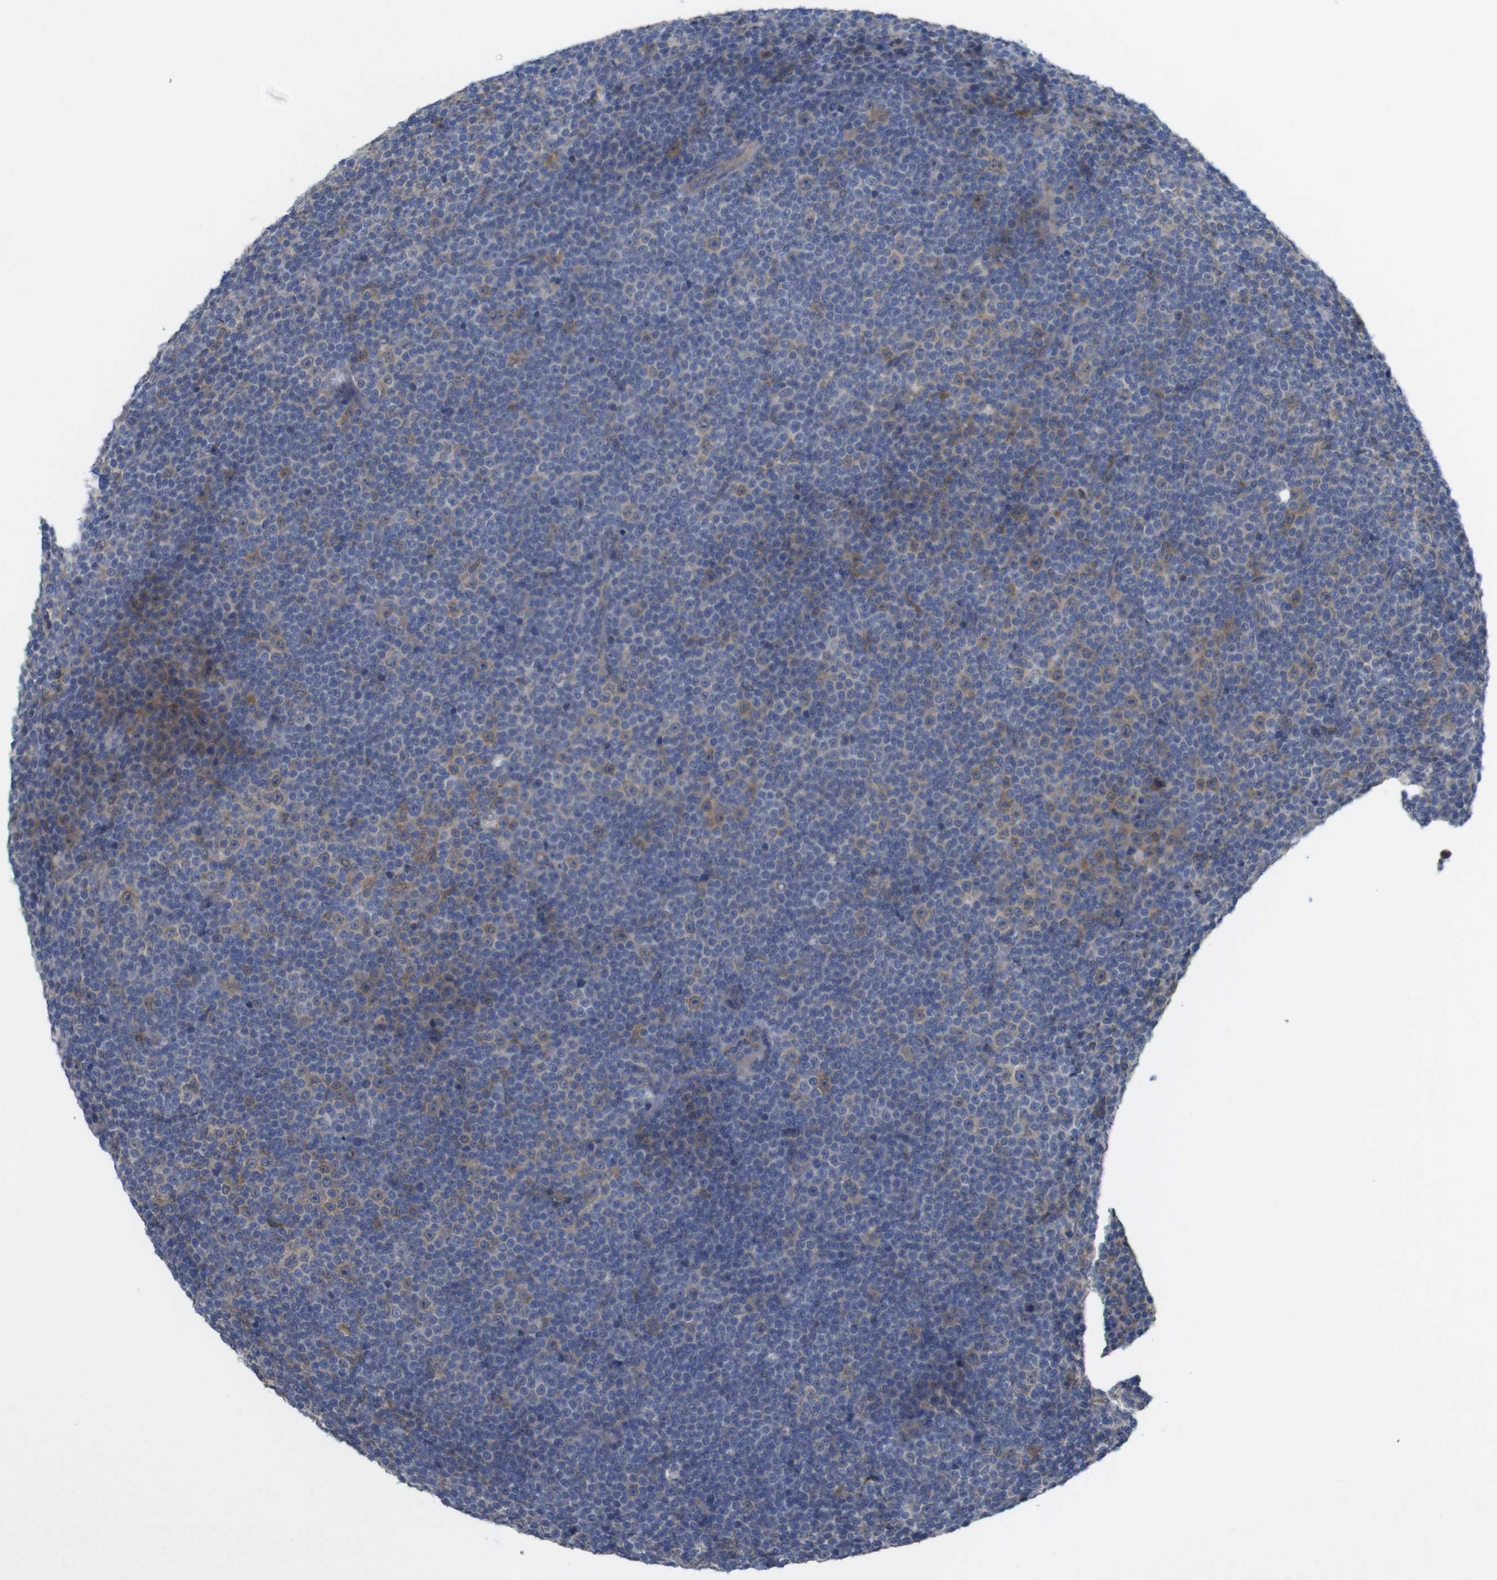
{"staining": {"intensity": "moderate", "quantity": "<25%", "location": "cytoplasmic/membranous"}, "tissue": "lymphoma", "cell_type": "Tumor cells", "image_type": "cancer", "snomed": [{"axis": "morphology", "description": "Malignant lymphoma, non-Hodgkin's type, Low grade"}, {"axis": "topography", "description": "Lymph node"}], "caption": "Immunohistochemistry (IHC) micrograph of neoplastic tissue: low-grade malignant lymphoma, non-Hodgkin's type stained using IHC shows low levels of moderate protein expression localized specifically in the cytoplasmic/membranous of tumor cells, appearing as a cytoplasmic/membranous brown color.", "gene": "BCAR3", "patient": {"sex": "female", "age": 67}}